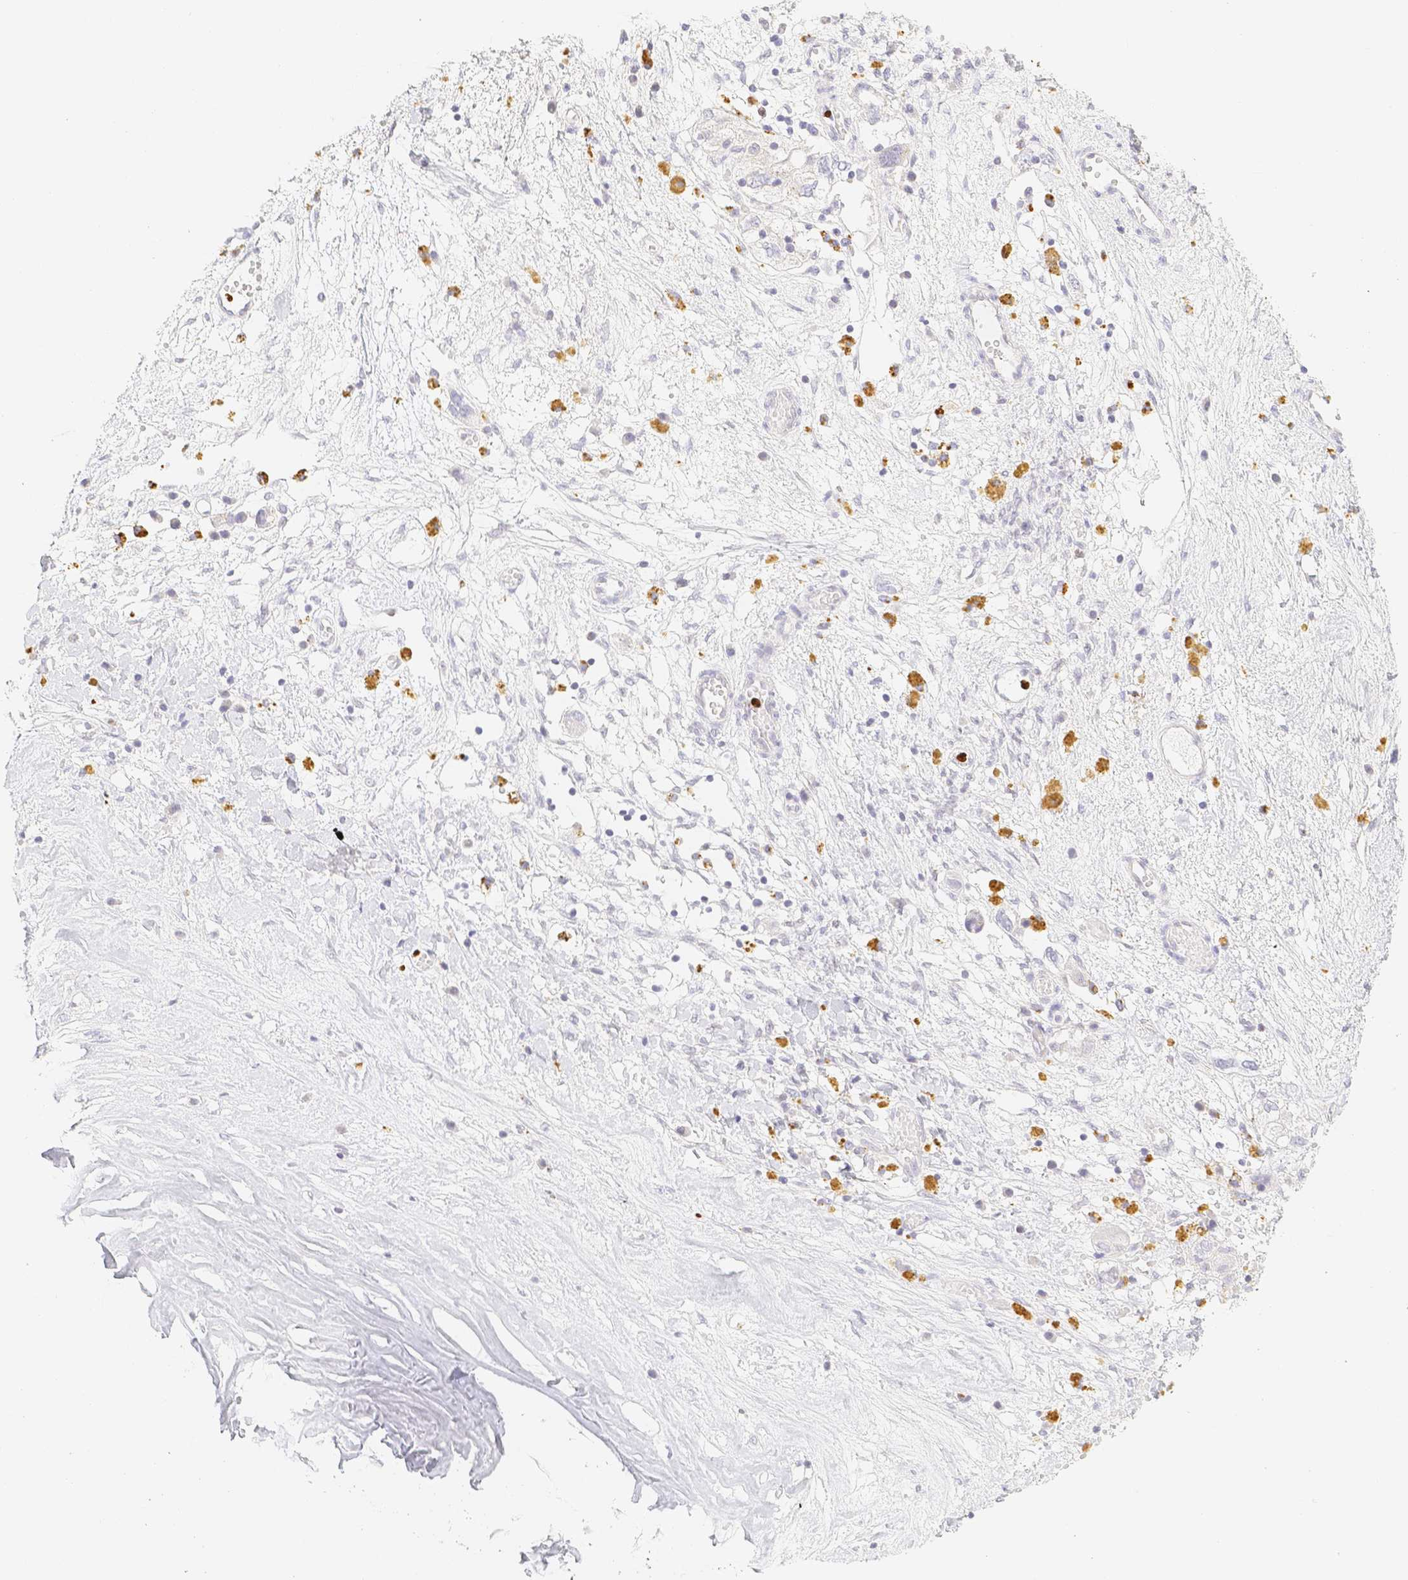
{"staining": {"intensity": "negative", "quantity": "none", "location": "none"}, "tissue": "ovarian cancer", "cell_type": "Tumor cells", "image_type": "cancer", "snomed": [{"axis": "morphology", "description": "Carcinoma, NOS"}, {"axis": "morphology", "description": "Cystadenocarcinoma, serous, NOS"}, {"axis": "topography", "description": "Ovary"}], "caption": "This is an immunohistochemistry image of human ovarian cancer. There is no staining in tumor cells.", "gene": "PADI4", "patient": {"sex": "female", "age": 69}}